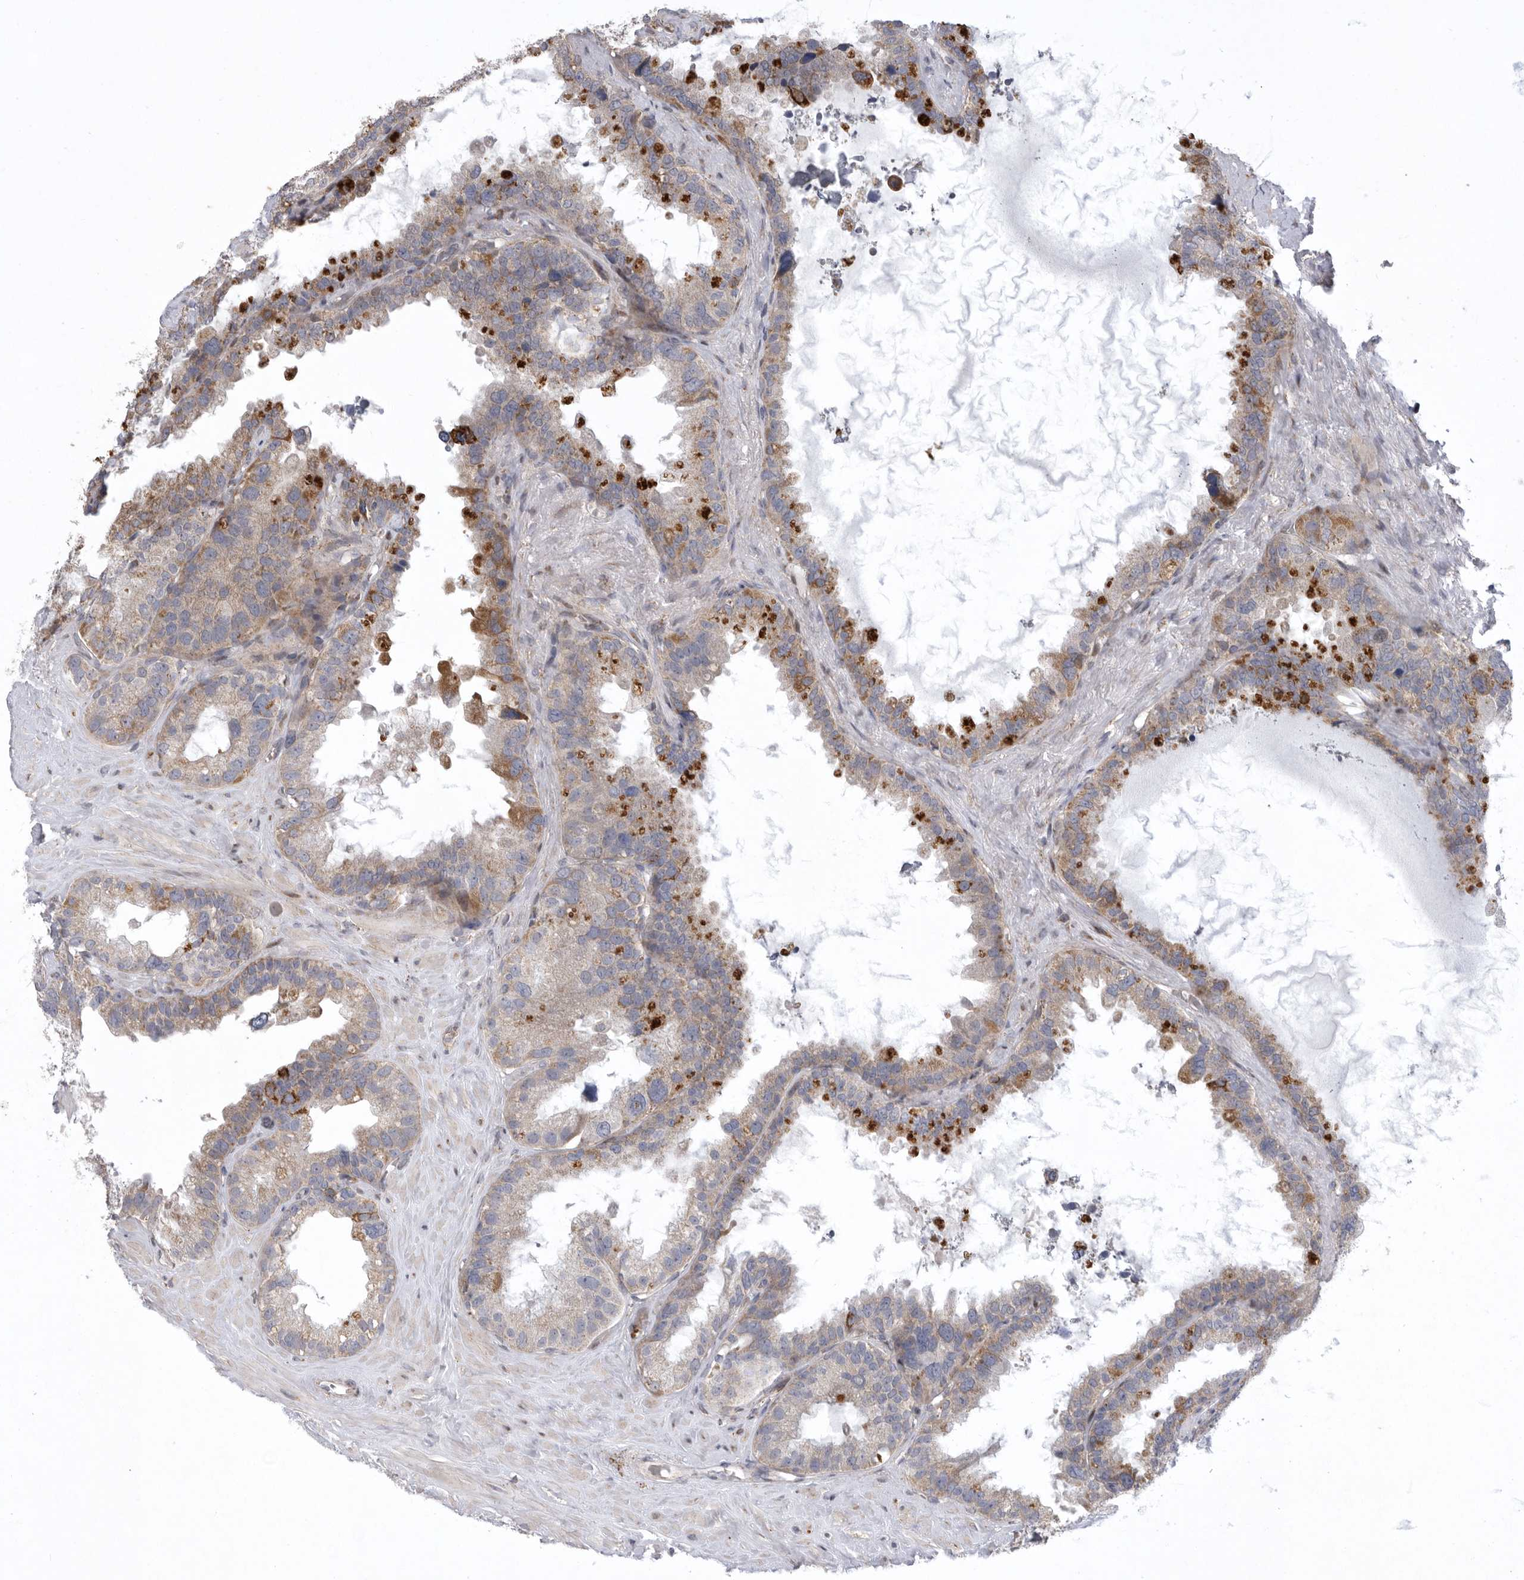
{"staining": {"intensity": "moderate", "quantity": "<25%", "location": "cytoplasmic/membranous"}, "tissue": "seminal vesicle", "cell_type": "Glandular cells", "image_type": "normal", "snomed": [{"axis": "morphology", "description": "Normal tissue, NOS"}, {"axis": "topography", "description": "Seminal veicle"}], "caption": "The photomicrograph displays a brown stain indicating the presence of a protein in the cytoplasmic/membranous of glandular cells in seminal vesicle. (Brightfield microscopy of DAB IHC at high magnification).", "gene": "MPZL1", "patient": {"sex": "male", "age": 80}}